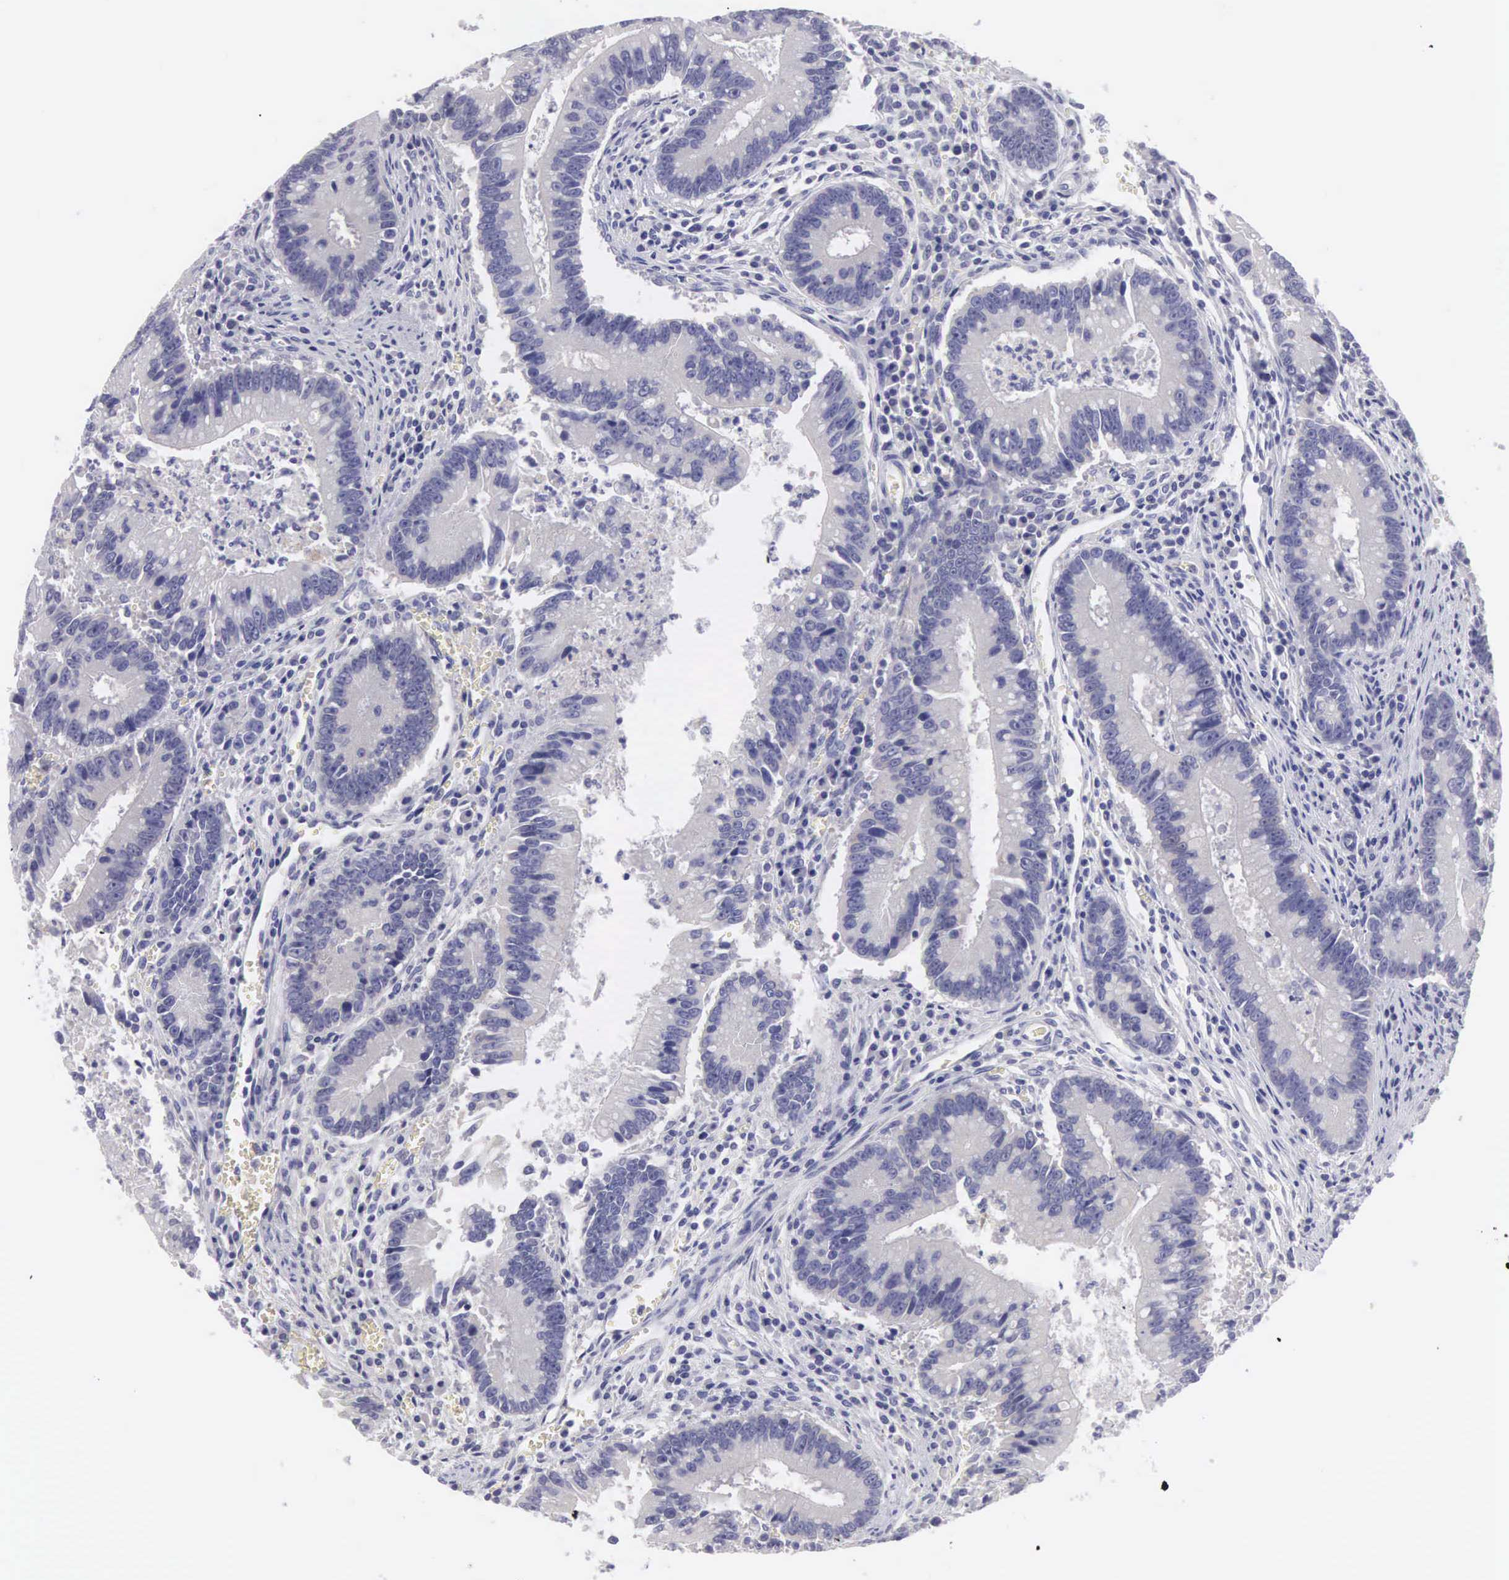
{"staining": {"intensity": "negative", "quantity": "none", "location": "none"}, "tissue": "colorectal cancer", "cell_type": "Tumor cells", "image_type": "cancer", "snomed": [{"axis": "morphology", "description": "Adenocarcinoma, NOS"}, {"axis": "topography", "description": "Rectum"}], "caption": "High power microscopy image of an immunohistochemistry (IHC) histopathology image of colorectal cancer (adenocarcinoma), revealing no significant staining in tumor cells. The staining is performed using DAB brown chromogen with nuclei counter-stained in using hematoxylin.", "gene": "SLITRK4", "patient": {"sex": "female", "age": 81}}